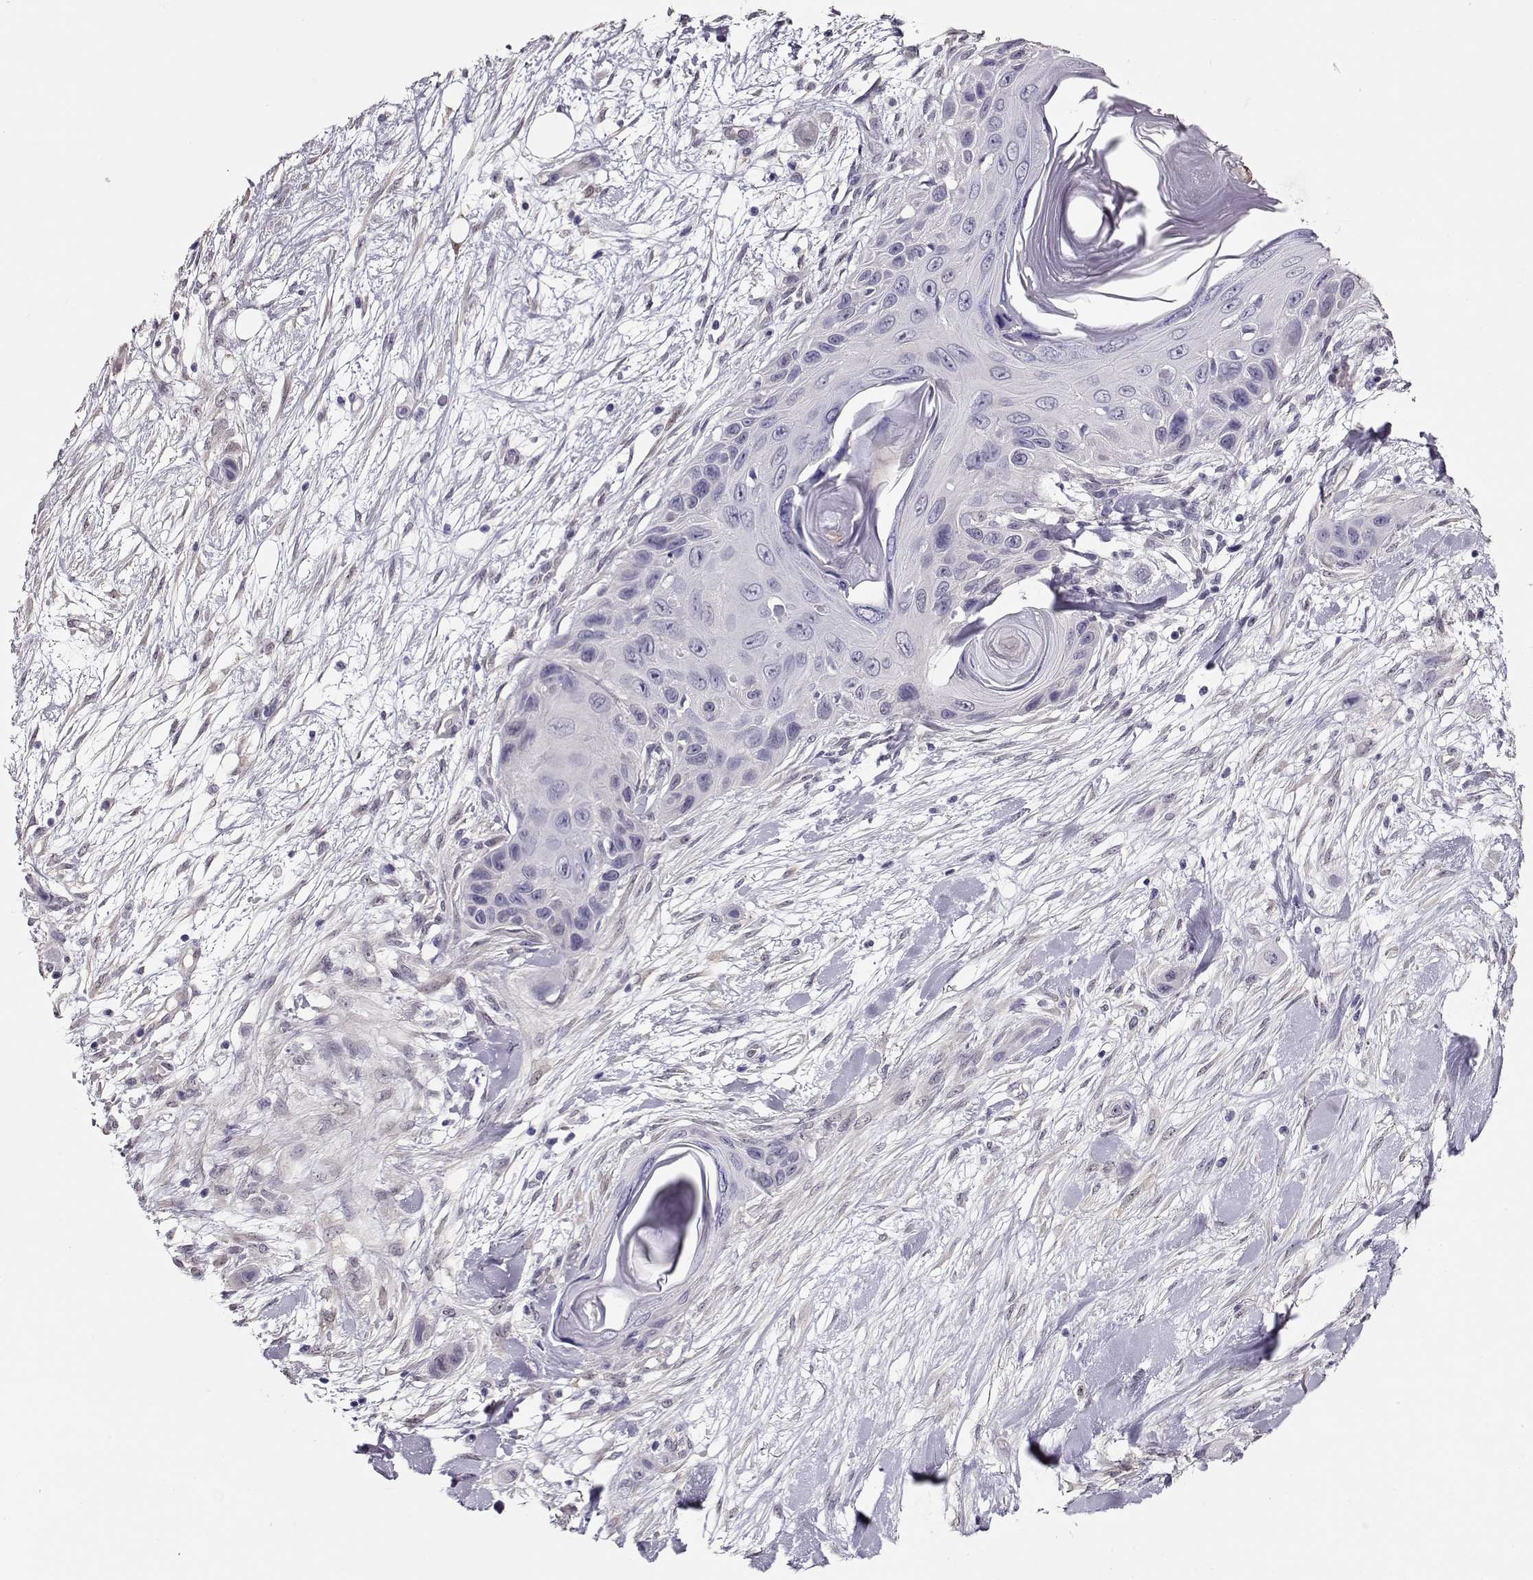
{"staining": {"intensity": "negative", "quantity": "none", "location": "none"}, "tissue": "skin cancer", "cell_type": "Tumor cells", "image_type": "cancer", "snomed": [{"axis": "morphology", "description": "Squamous cell carcinoma, NOS"}, {"axis": "topography", "description": "Skin"}], "caption": "Skin cancer stained for a protein using immunohistochemistry demonstrates no staining tumor cells.", "gene": "CCR8", "patient": {"sex": "male", "age": 79}}